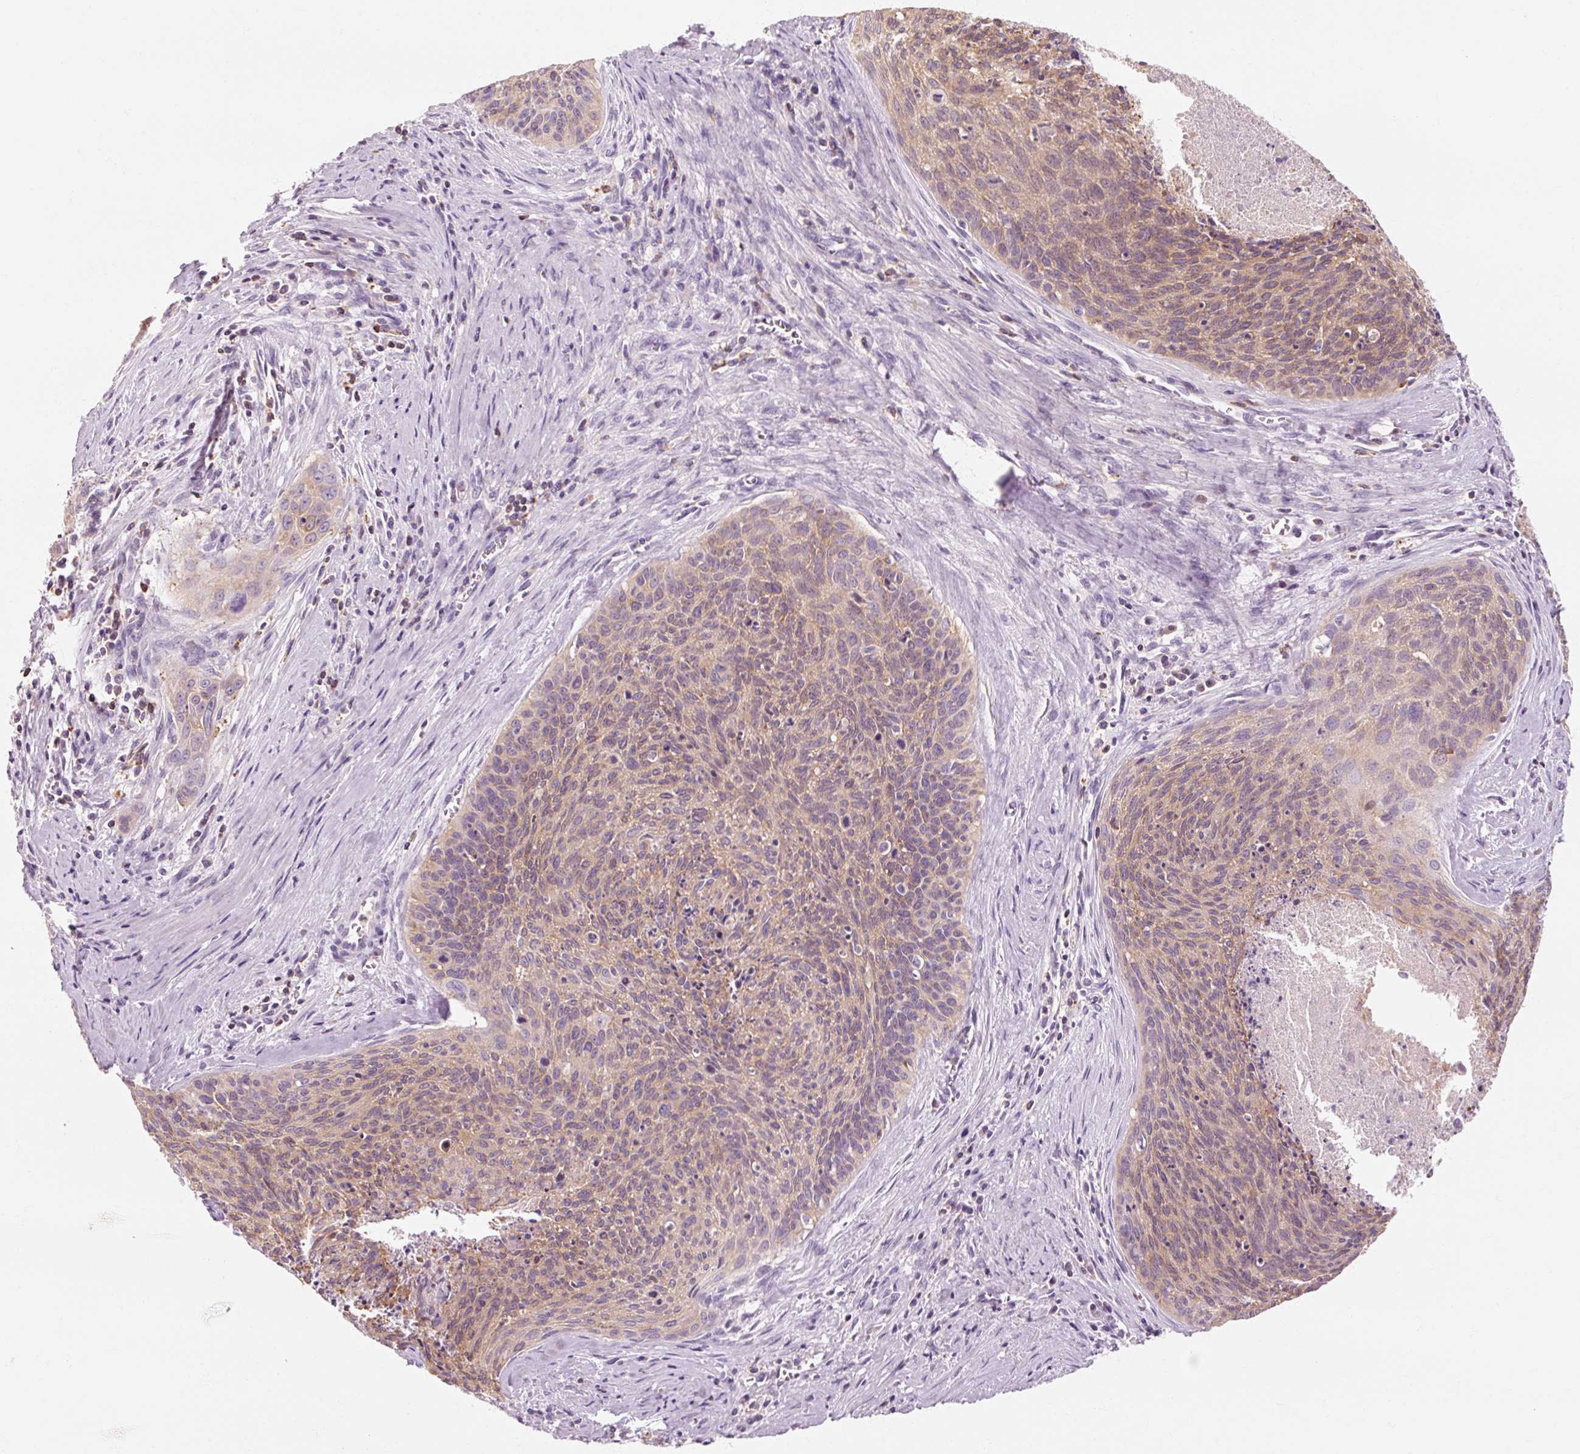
{"staining": {"intensity": "weak", "quantity": ">75%", "location": "cytoplasmic/membranous"}, "tissue": "cervical cancer", "cell_type": "Tumor cells", "image_type": "cancer", "snomed": [{"axis": "morphology", "description": "Squamous cell carcinoma, NOS"}, {"axis": "topography", "description": "Cervix"}], "caption": "Immunohistochemistry micrograph of human cervical cancer stained for a protein (brown), which reveals low levels of weak cytoplasmic/membranous positivity in about >75% of tumor cells.", "gene": "OR8K1", "patient": {"sex": "female", "age": 55}}